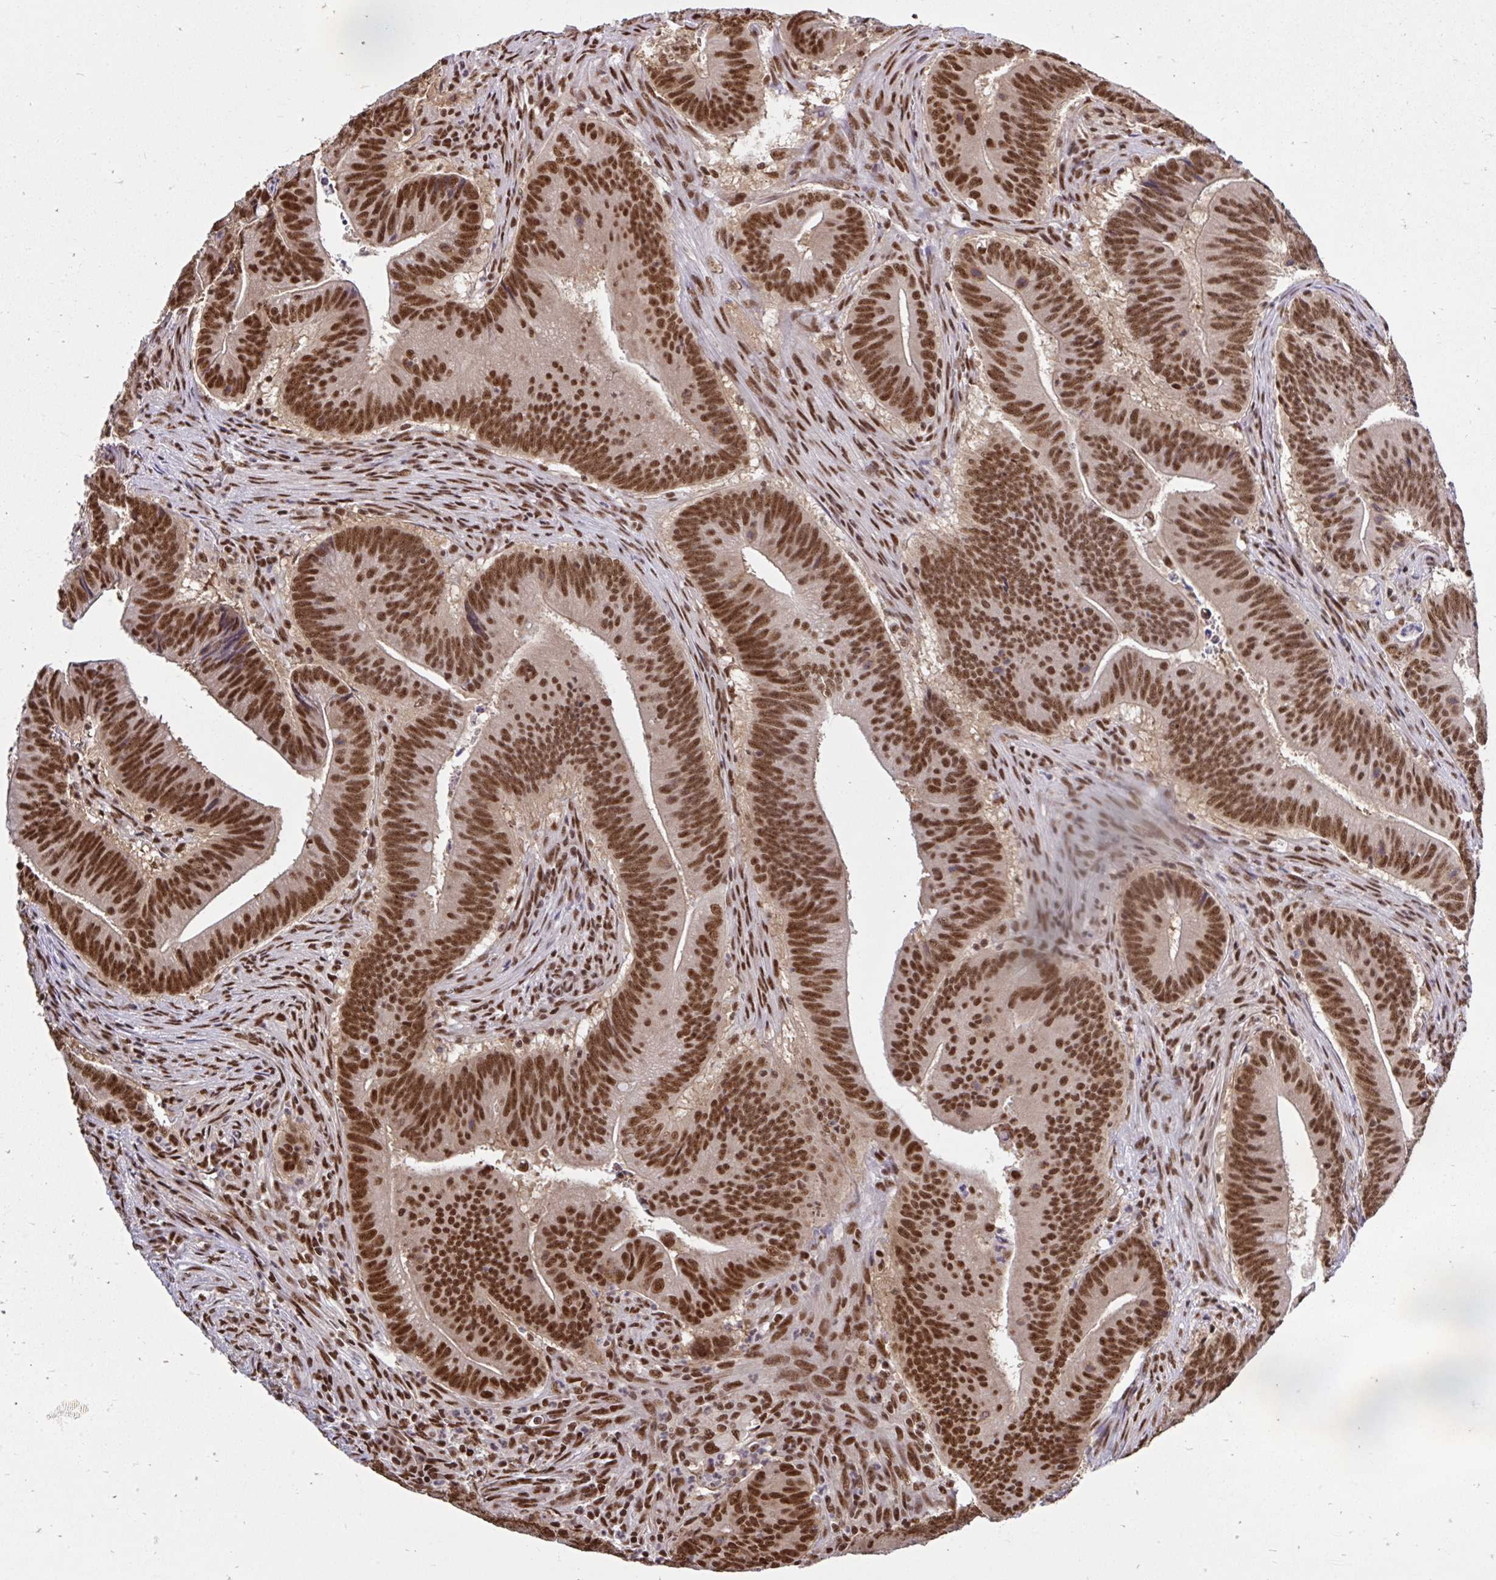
{"staining": {"intensity": "moderate", "quantity": ">75%", "location": "nuclear"}, "tissue": "colorectal cancer", "cell_type": "Tumor cells", "image_type": "cancer", "snomed": [{"axis": "morphology", "description": "Adenocarcinoma, NOS"}, {"axis": "topography", "description": "Colon"}], "caption": "Brown immunohistochemical staining in human colorectal cancer (adenocarcinoma) displays moderate nuclear staining in about >75% of tumor cells.", "gene": "ABCA9", "patient": {"sex": "female", "age": 87}}